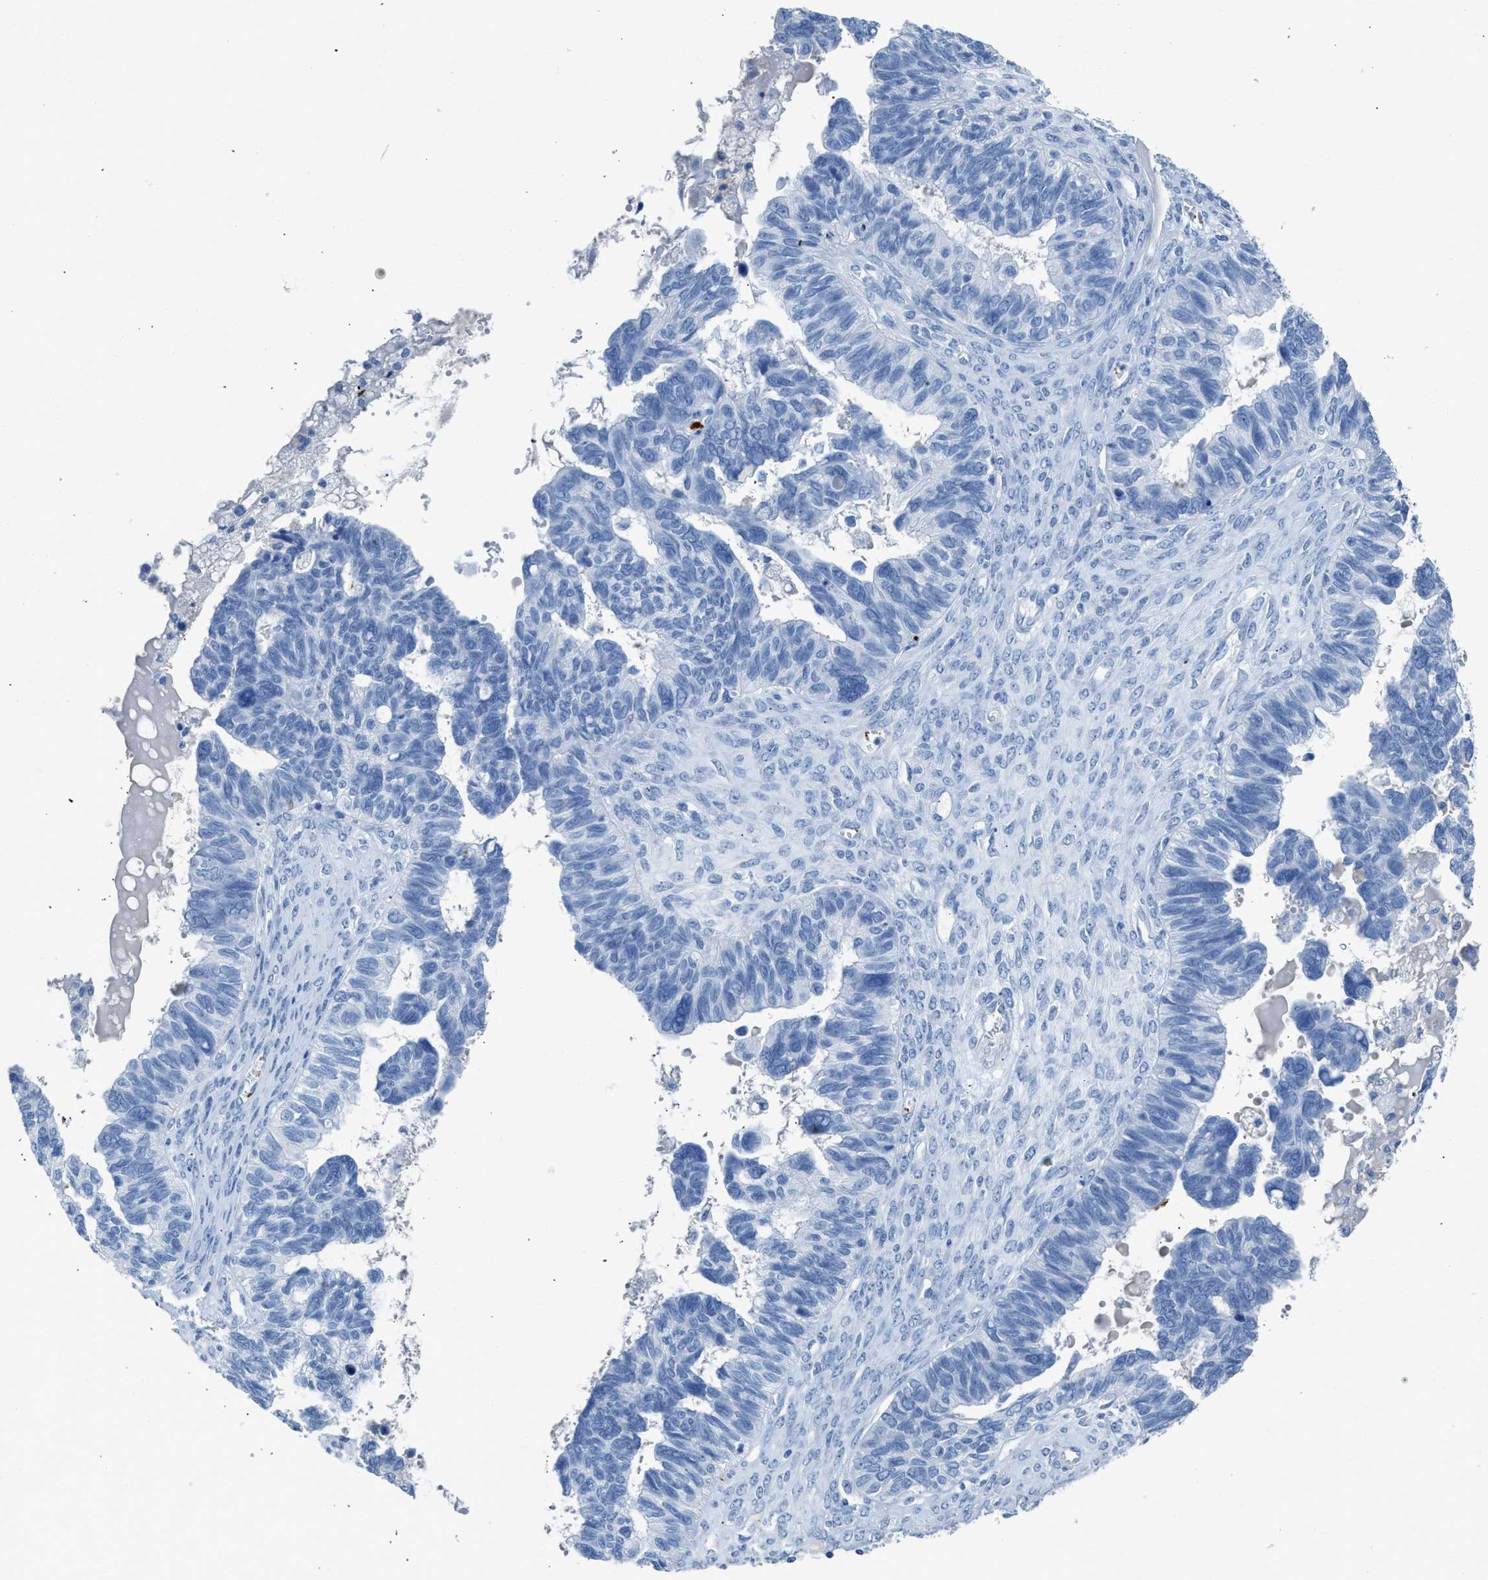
{"staining": {"intensity": "negative", "quantity": "none", "location": "none"}, "tissue": "ovarian cancer", "cell_type": "Tumor cells", "image_type": "cancer", "snomed": [{"axis": "morphology", "description": "Cystadenocarcinoma, serous, NOS"}, {"axis": "topography", "description": "Ovary"}], "caption": "This is an IHC photomicrograph of human ovarian cancer. There is no positivity in tumor cells.", "gene": "FAIM2", "patient": {"sex": "female", "age": 79}}